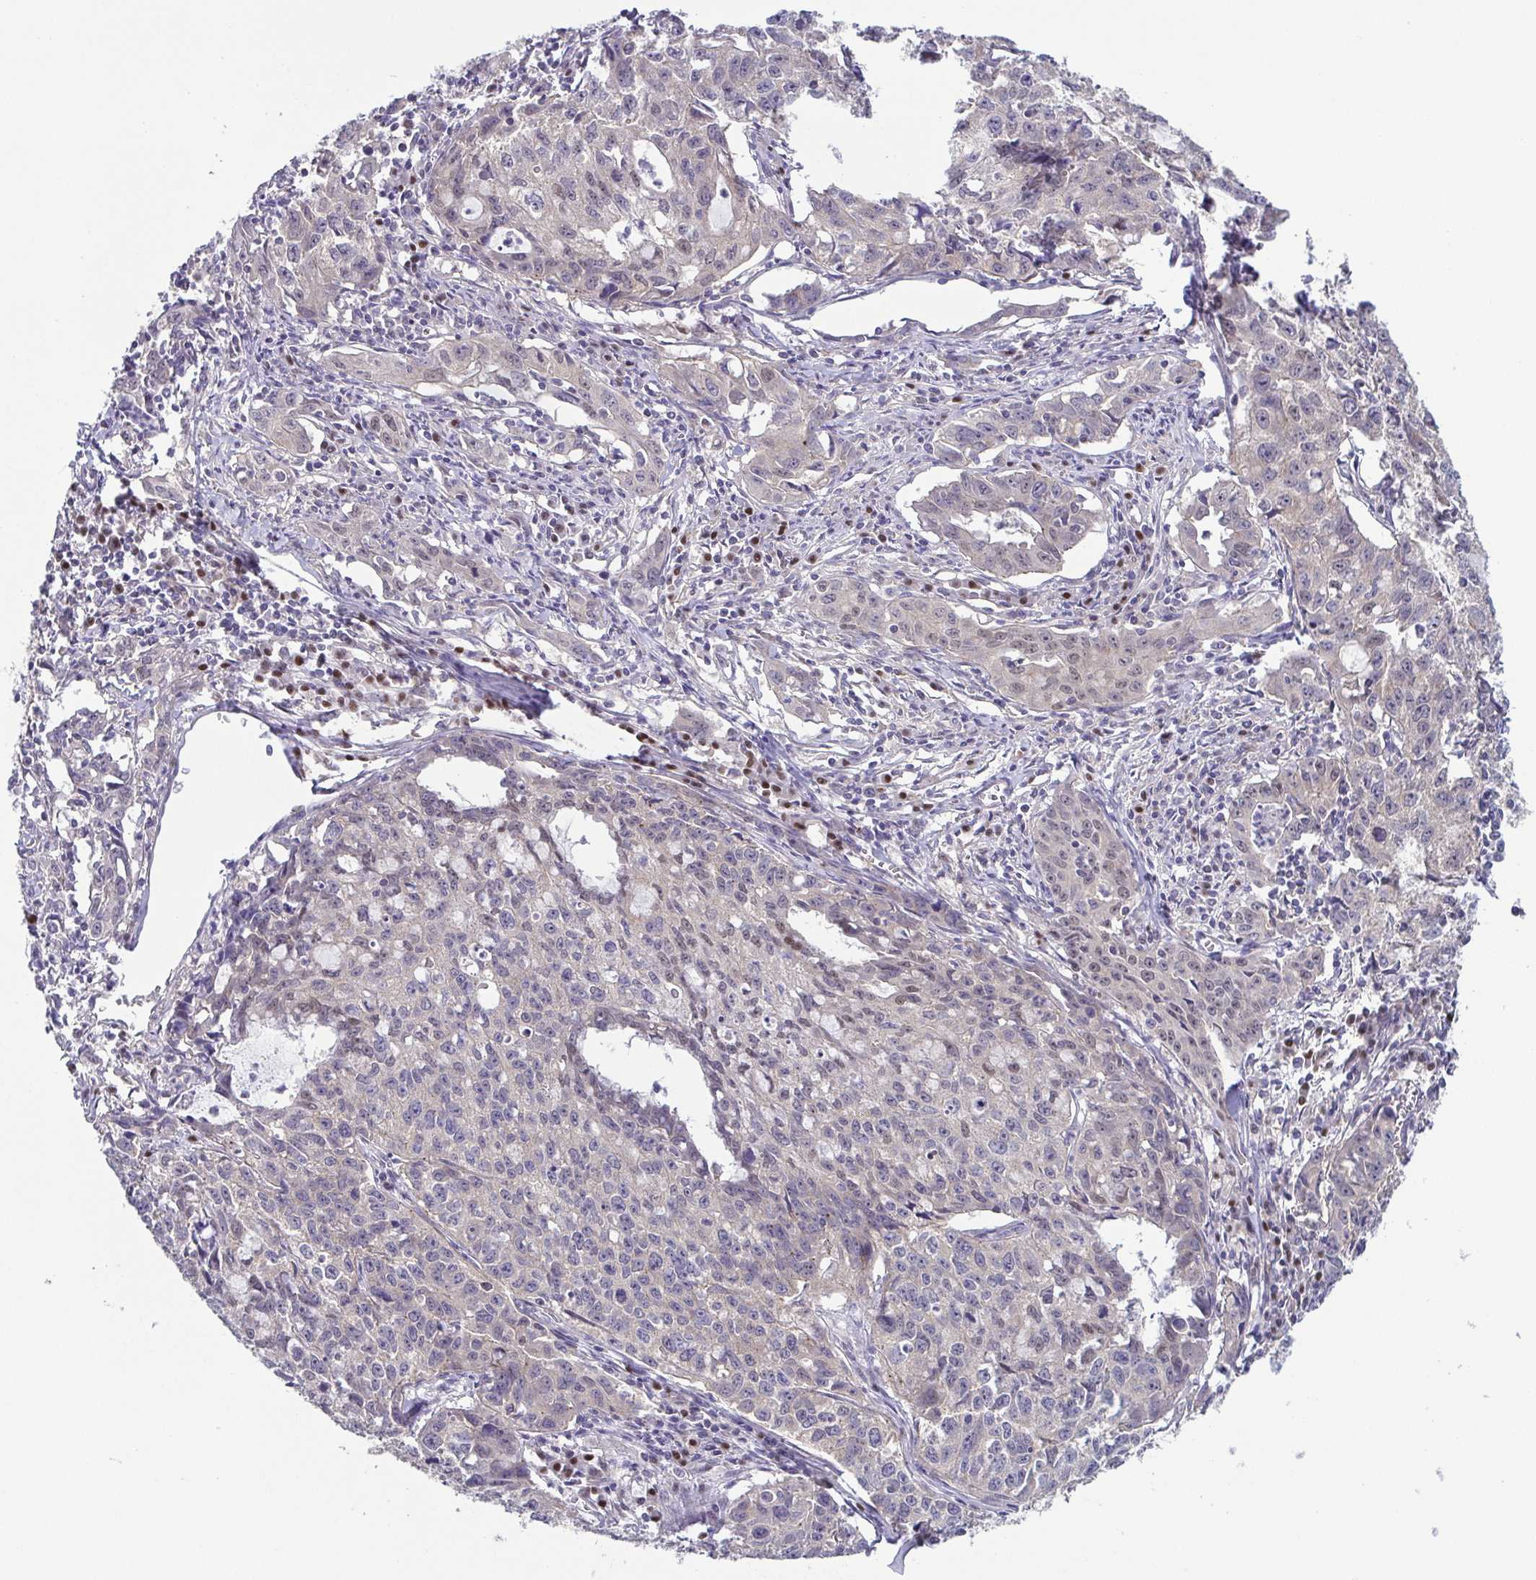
{"staining": {"intensity": "weak", "quantity": "<25%", "location": "nuclear"}, "tissue": "cervical cancer", "cell_type": "Tumor cells", "image_type": "cancer", "snomed": [{"axis": "morphology", "description": "Squamous cell carcinoma, NOS"}, {"axis": "topography", "description": "Cervix"}], "caption": "Human cervical cancer (squamous cell carcinoma) stained for a protein using immunohistochemistry shows no expression in tumor cells.", "gene": "UBE2Q1", "patient": {"sex": "female", "age": 28}}